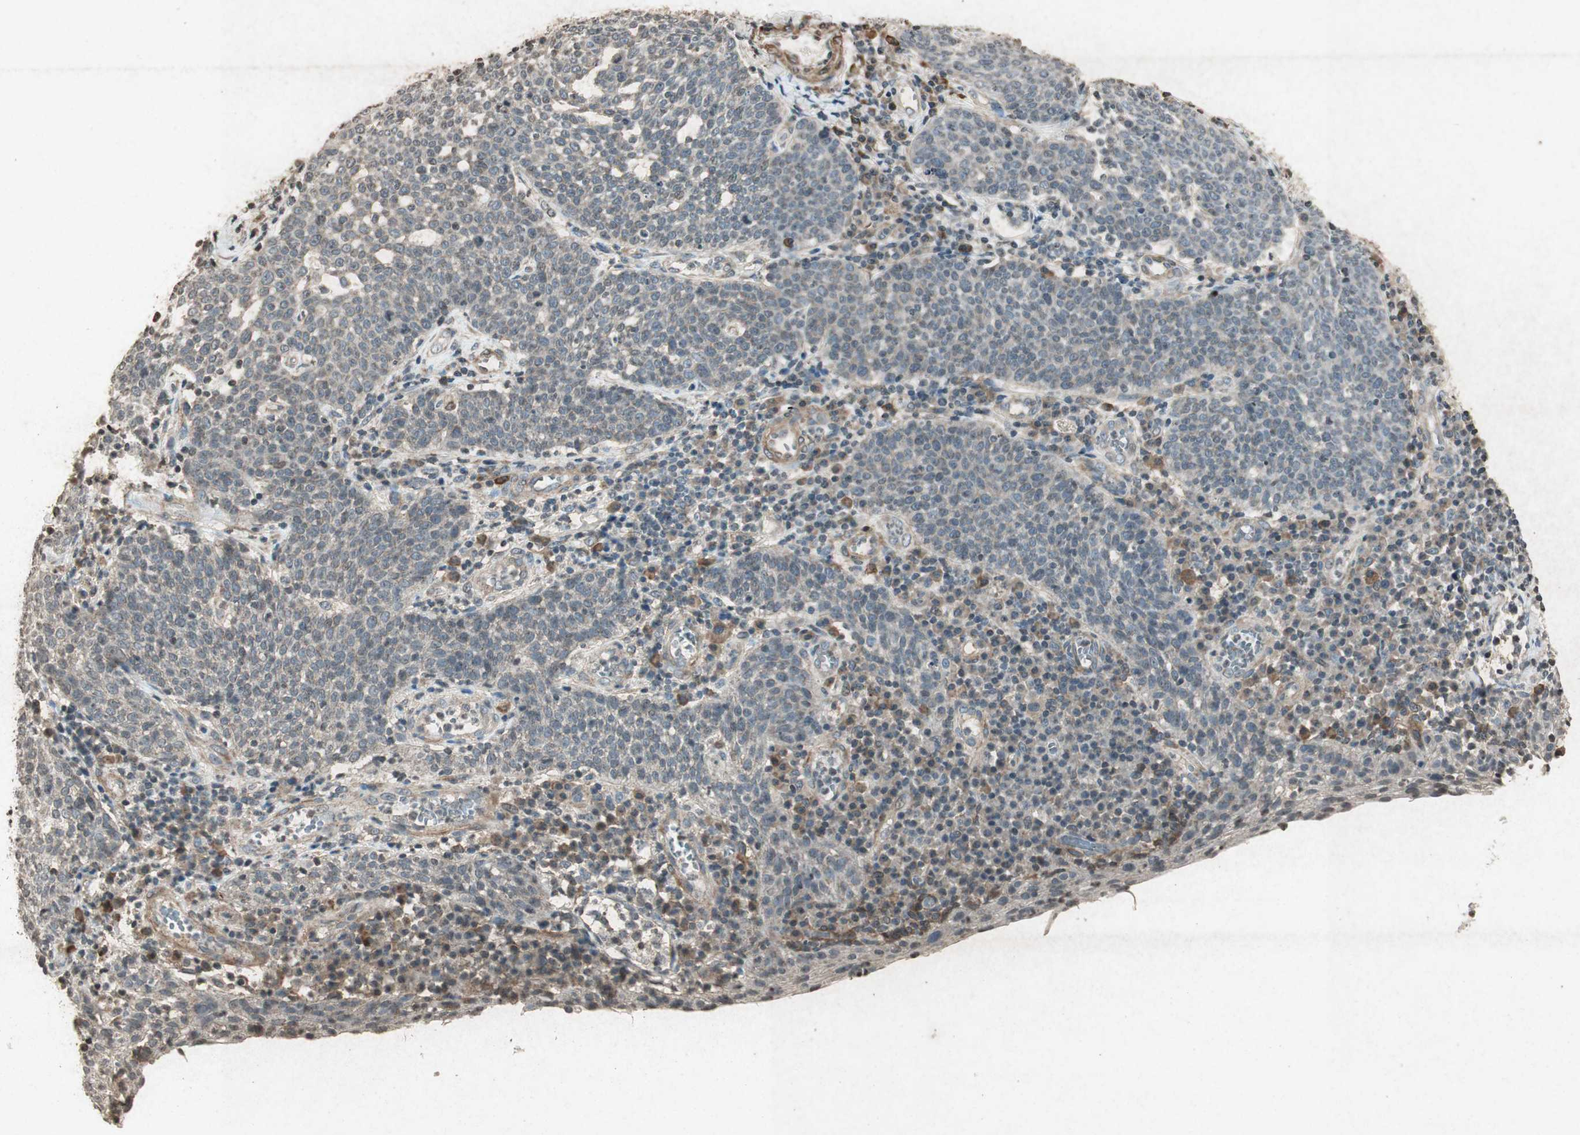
{"staining": {"intensity": "negative", "quantity": "none", "location": "none"}, "tissue": "cervical cancer", "cell_type": "Tumor cells", "image_type": "cancer", "snomed": [{"axis": "morphology", "description": "Squamous cell carcinoma, NOS"}, {"axis": "topography", "description": "Cervix"}], "caption": "Micrograph shows no protein expression in tumor cells of squamous cell carcinoma (cervical) tissue. (Immunohistochemistry (ihc), brightfield microscopy, high magnification).", "gene": "PRKG1", "patient": {"sex": "female", "age": 34}}